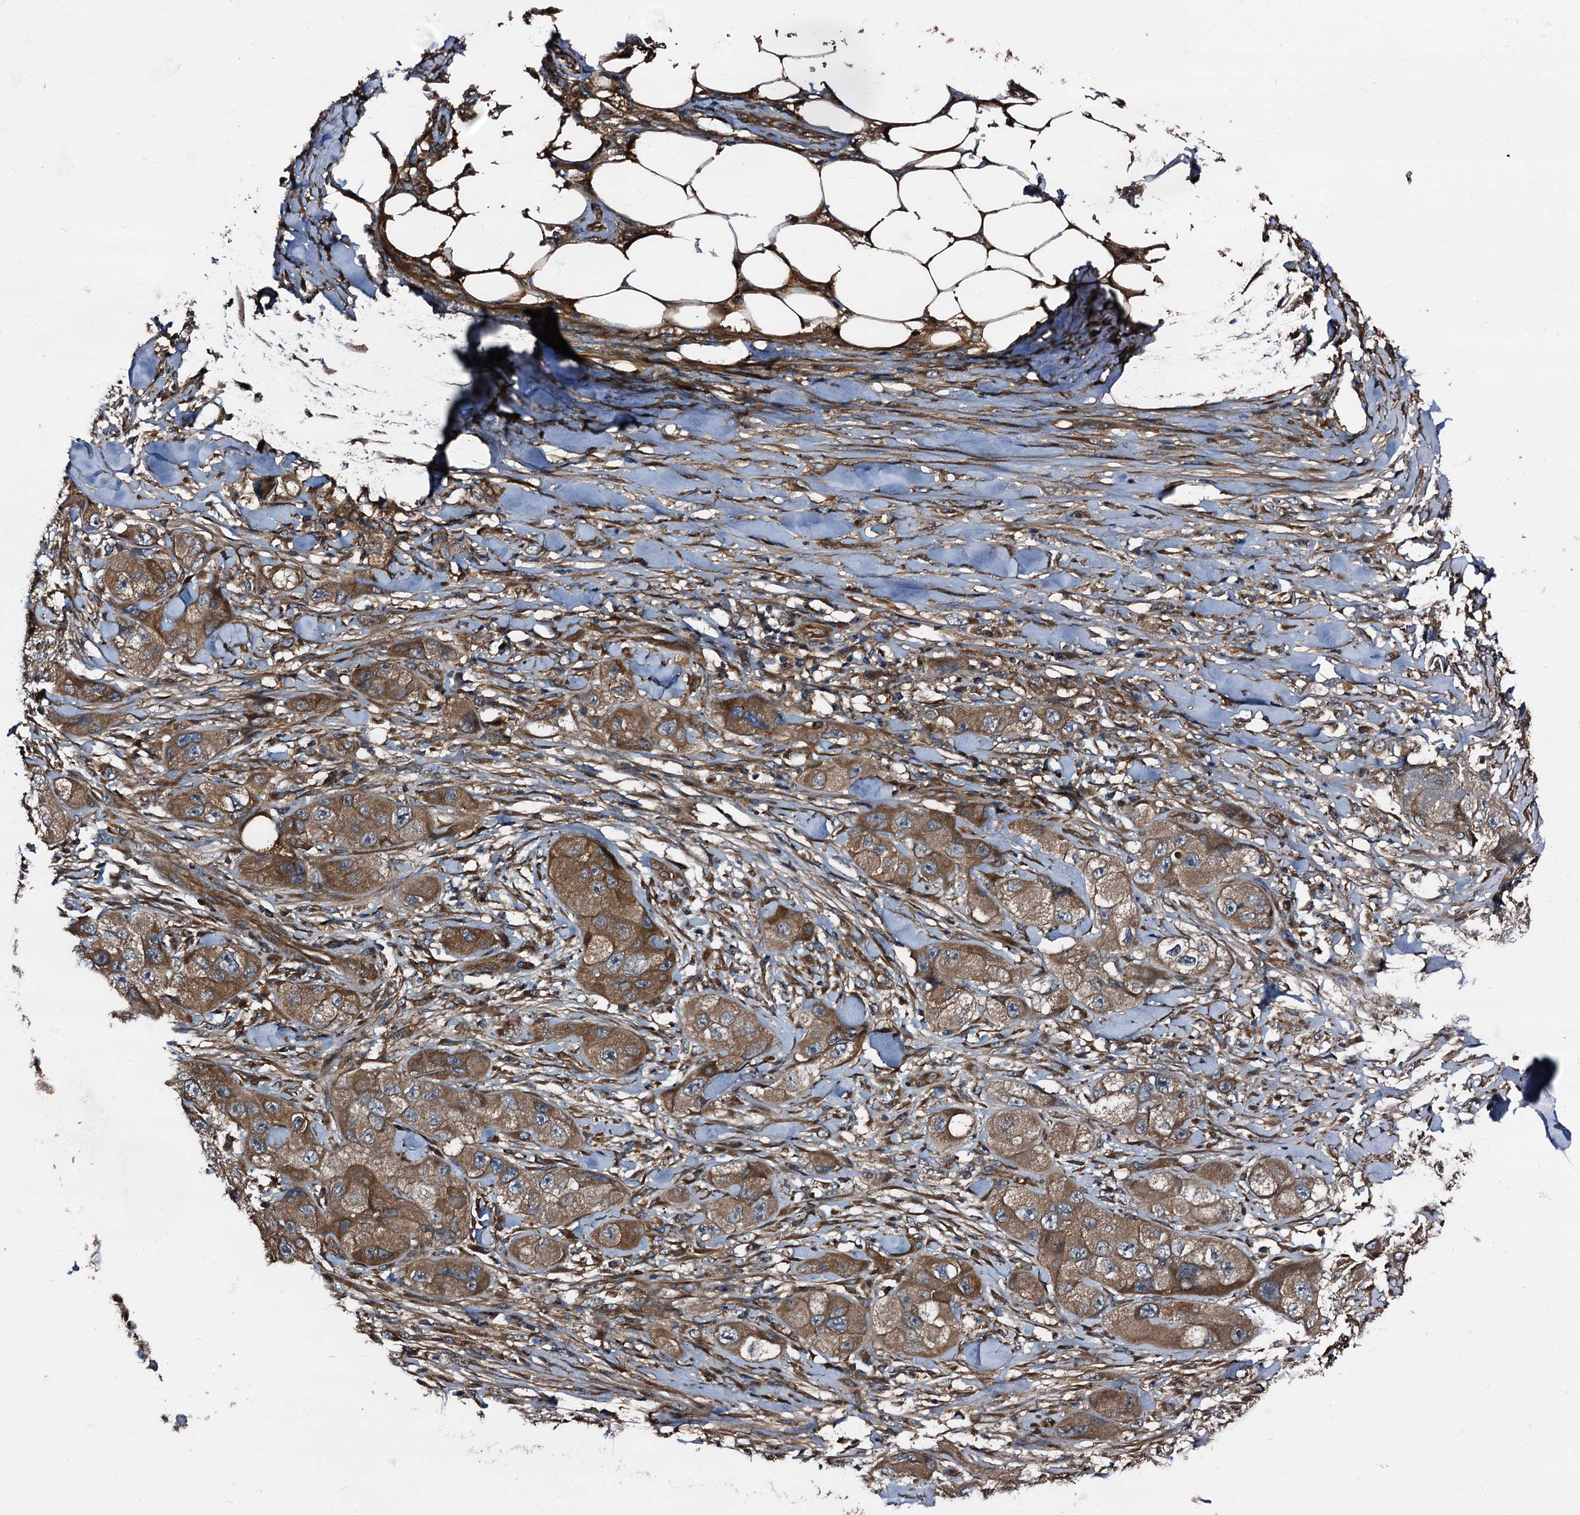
{"staining": {"intensity": "moderate", "quantity": ">75%", "location": "cytoplasmic/membranous"}, "tissue": "skin cancer", "cell_type": "Tumor cells", "image_type": "cancer", "snomed": [{"axis": "morphology", "description": "Squamous cell carcinoma, NOS"}, {"axis": "topography", "description": "Skin"}, {"axis": "topography", "description": "Subcutis"}], "caption": "A histopathology image of squamous cell carcinoma (skin) stained for a protein shows moderate cytoplasmic/membranous brown staining in tumor cells. The protein is shown in brown color, while the nuclei are stained blue.", "gene": "PEX5", "patient": {"sex": "male", "age": 73}}